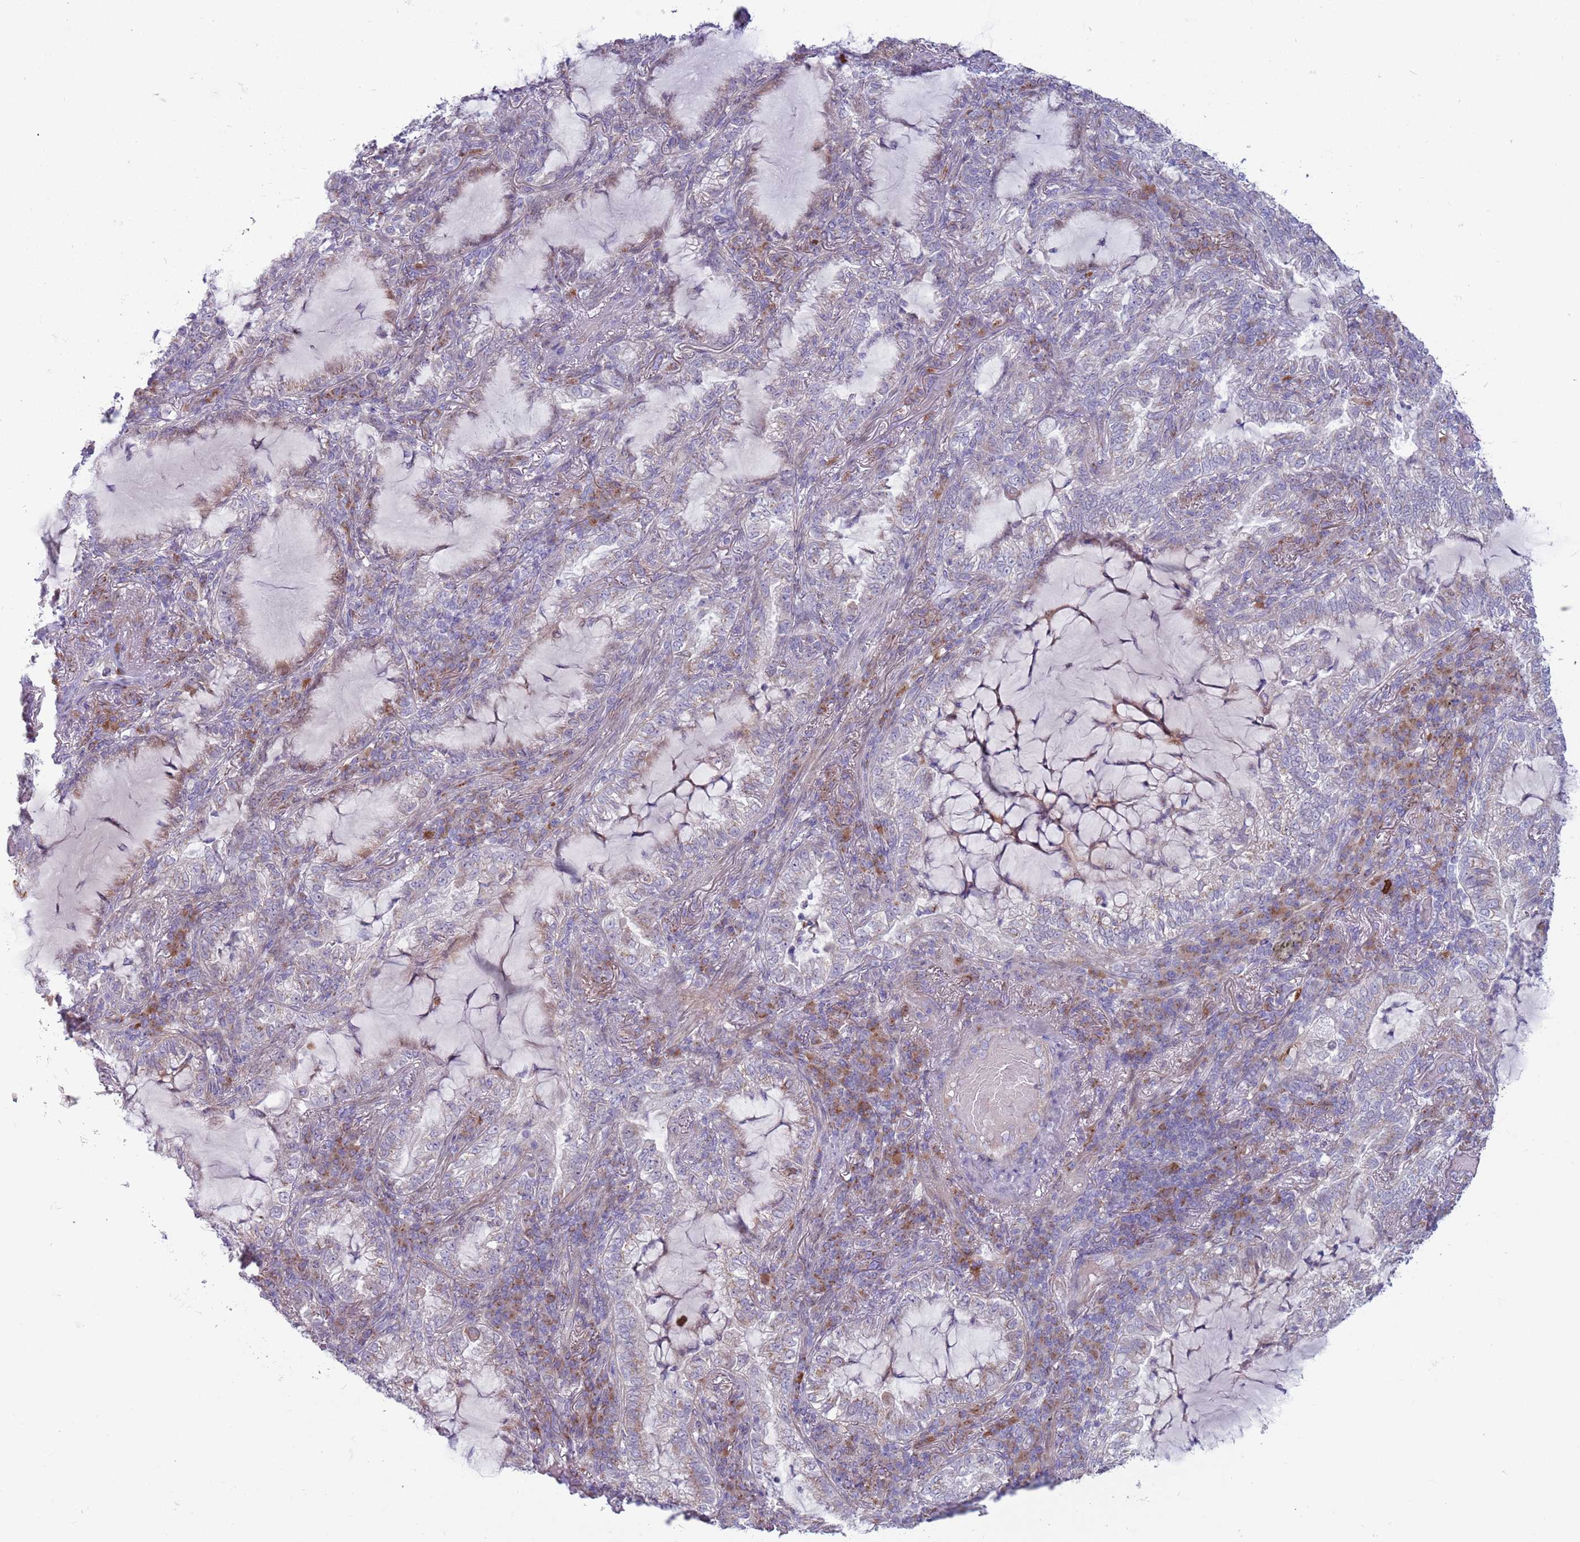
{"staining": {"intensity": "negative", "quantity": "none", "location": "none"}, "tissue": "lung cancer", "cell_type": "Tumor cells", "image_type": "cancer", "snomed": [{"axis": "morphology", "description": "Adenocarcinoma, NOS"}, {"axis": "topography", "description": "Lung"}], "caption": "Immunohistochemical staining of human lung adenocarcinoma displays no significant staining in tumor cells. (Brightfield microscopy of DAB (3,3'-diaminobenzidine) IHC at high magnification).", "gene": "CCDC150", "patient": {"sex": "female", "age": 73}}